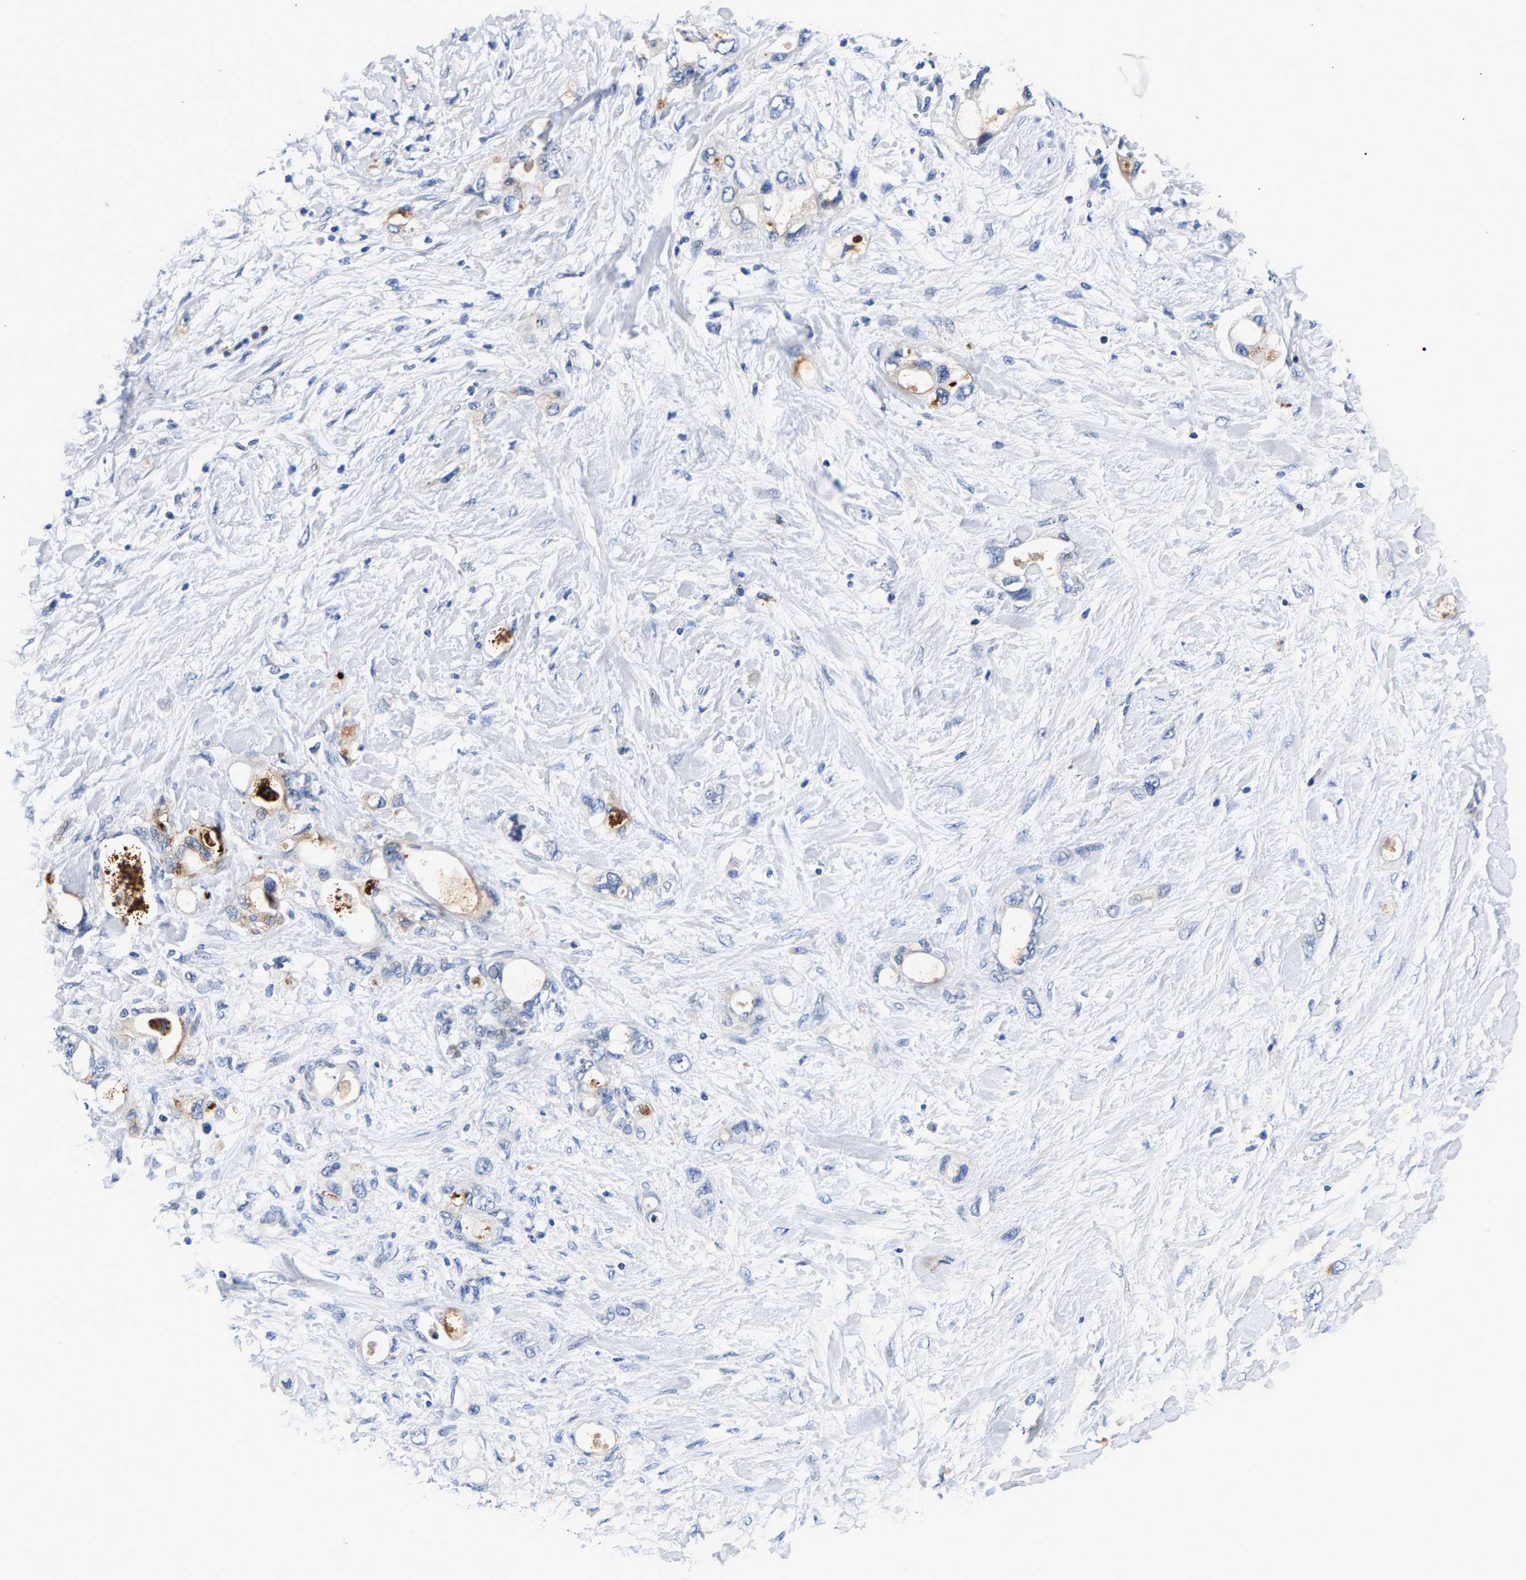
{"staining": {"intensity": "moderate", "quantity": "<25%", "location": "cytoplasmic/membranous"}, "tissue": "pancreatic cancer", "cell_type": "Tumor cells", "image_type": "cancer", "snomed": [{"axis": "morphology", "description": "Adenocarcinoma, NOS"}, {"axis": "topography", "description": "Pancreas"}], "caption": "Protein staining of pancreatic adenocarcinoma tissue displays moderate cytoplasmic/membranous expression in about <25% of tumor cells.", "gene": "P2RY4", "patient": {"sex": "female", "age": 56}}